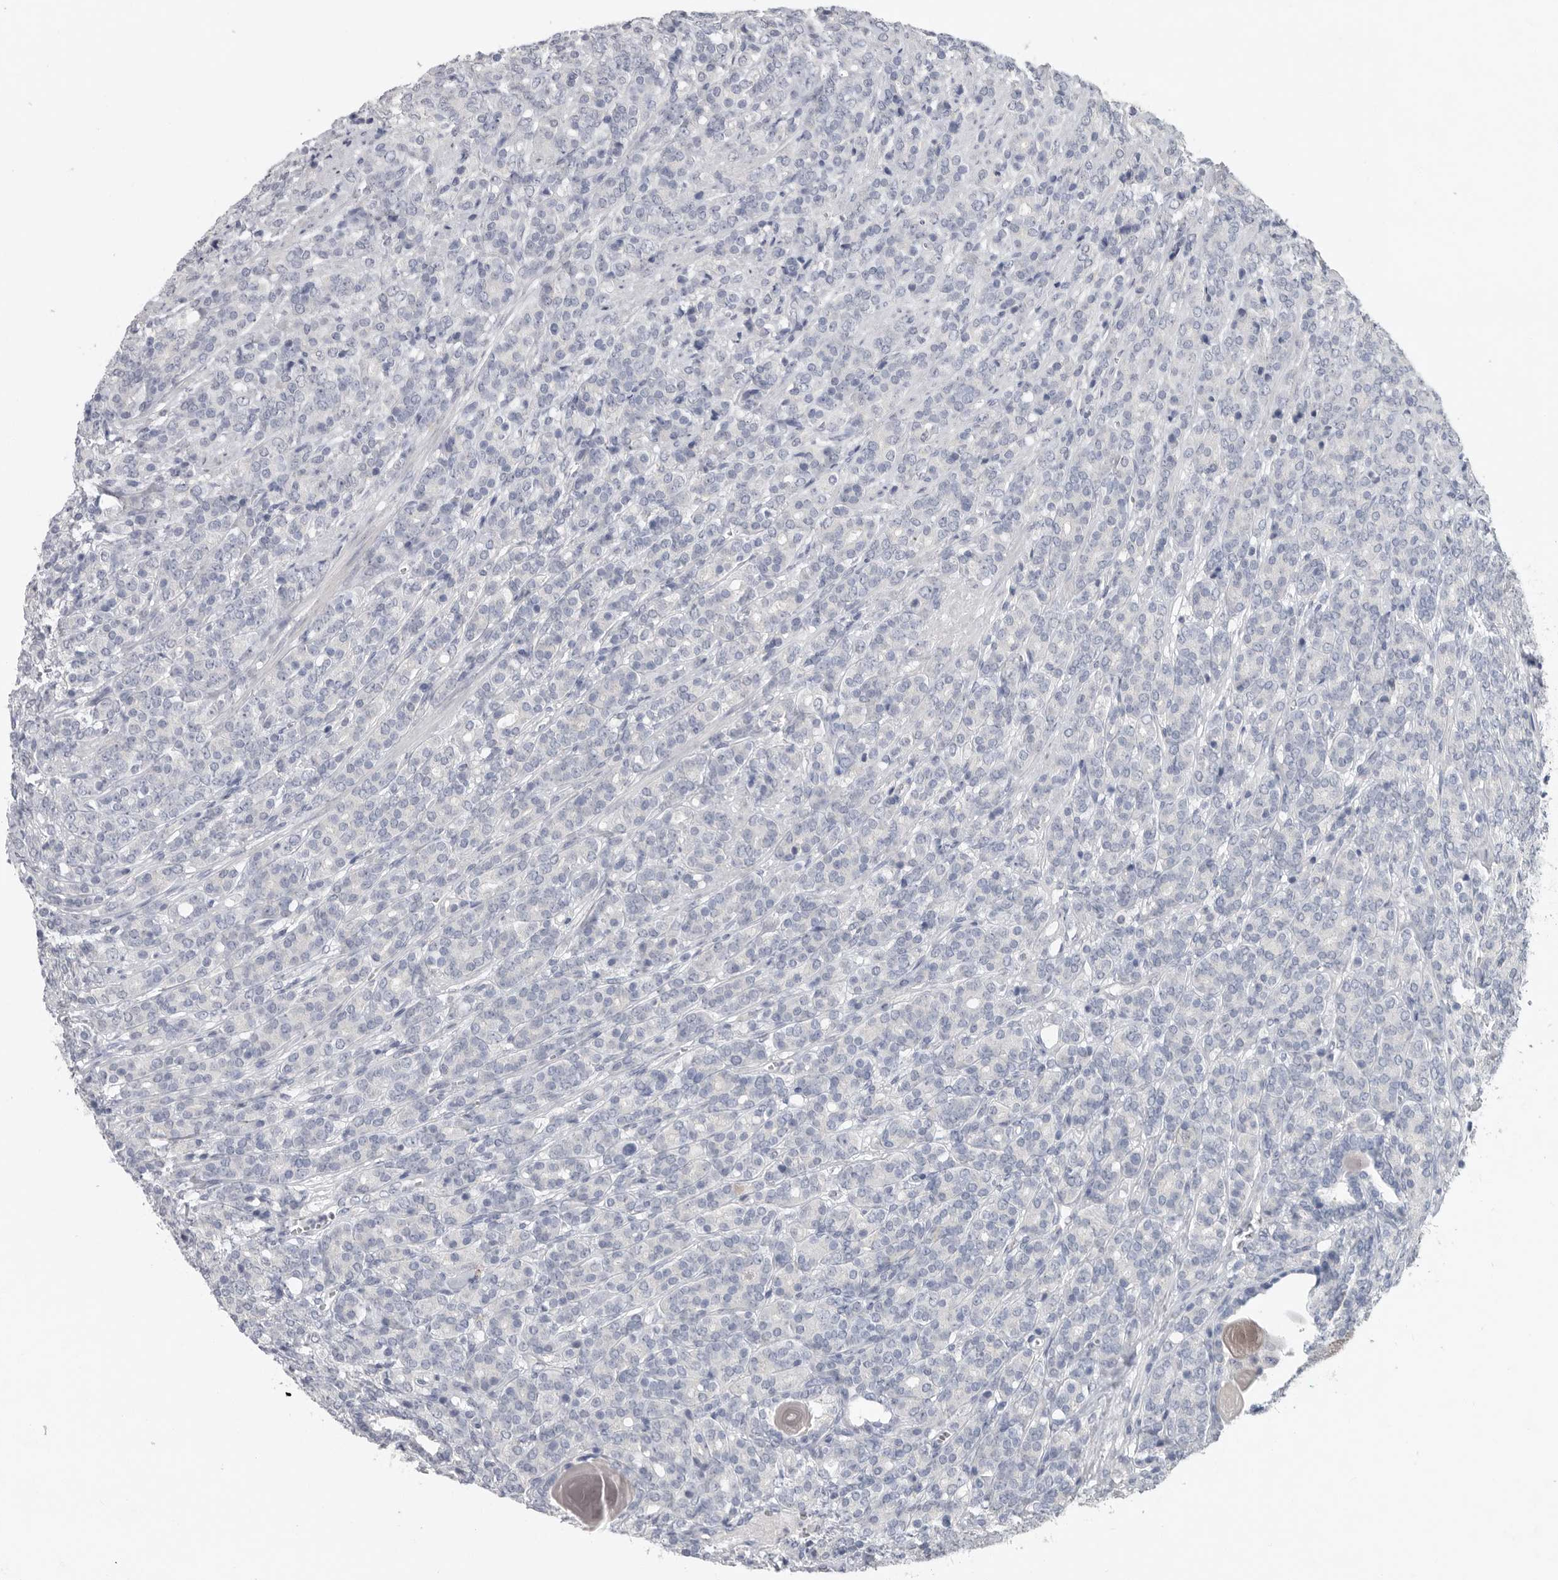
{"staining": {"intensity": "negative", "quantity": "none", "location": "none"}, "tissue": "prostate cancer", "cell_type": "Tumor cells", "image_type": "cancer", "snomed": [{"axis": "morphology", "description": "Adenocarcinoma, High grade"}, {"axis": "topography", "description": "Prostate"}], "caption": "Tumor cells are negative for brown protein staining in prostate adenocarcinoma (high-grade).", "gene": "REG4", "patient": {"sex": "male", "age": 62}}